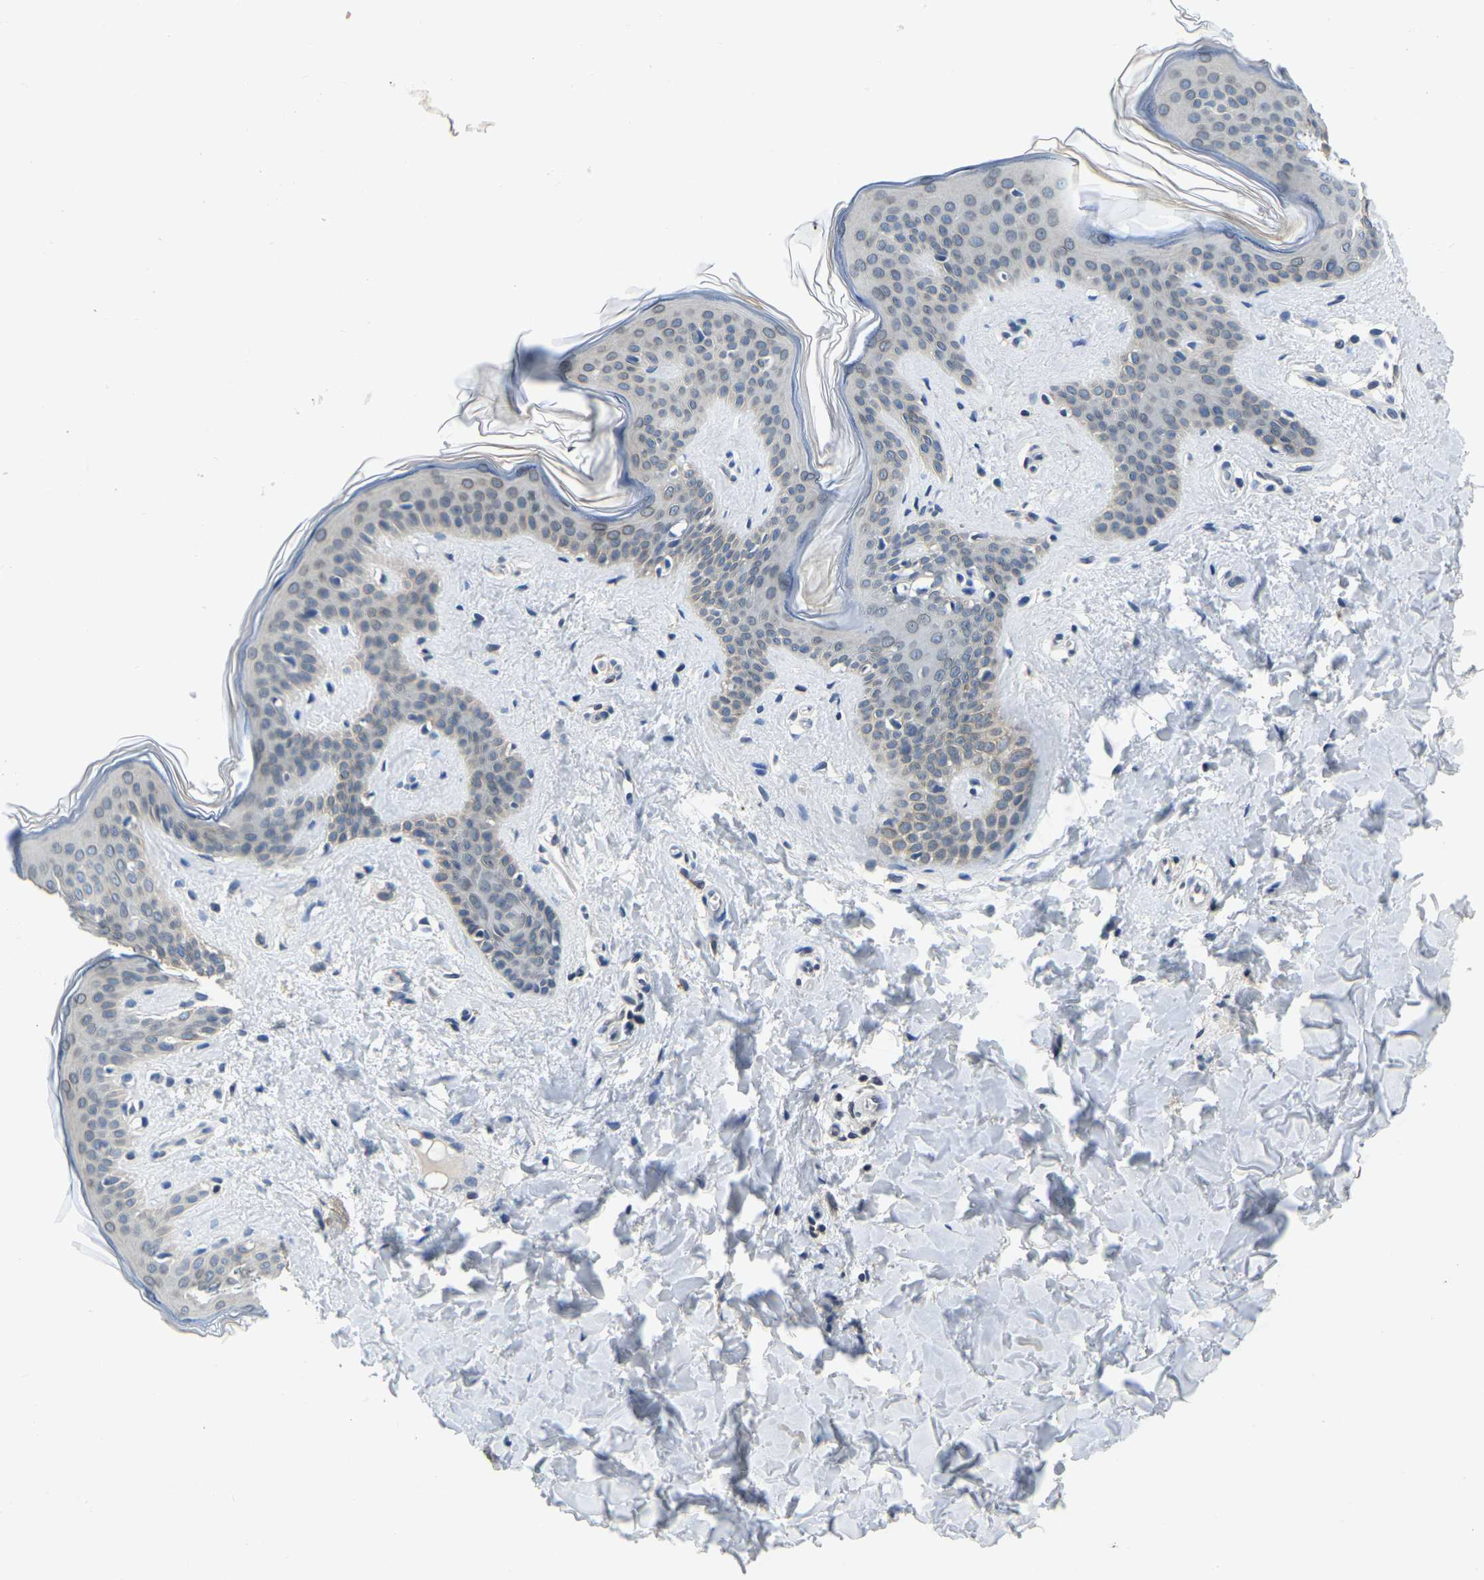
{"staining": {"intensity": "negative", "quantity": "none", "location": "none"}, "tissue": "skin", "cell_type": "Fibroblasts", "image_type": "normal", "snomed": [{"axis": "morphology", "description": "Normal tissue, NOS"}, {"axis": "topography", "description": "Skin"}], "caption": "Fibroblasts show no significant protein staining in benign skin. (Brightfield microscopy of DAB (3,3'-diaminobenzidine) immunohistochemistry (IHC) at high magnification).", "gene": "RANBP2", "patient": {"sex": "female", "age": 17}}